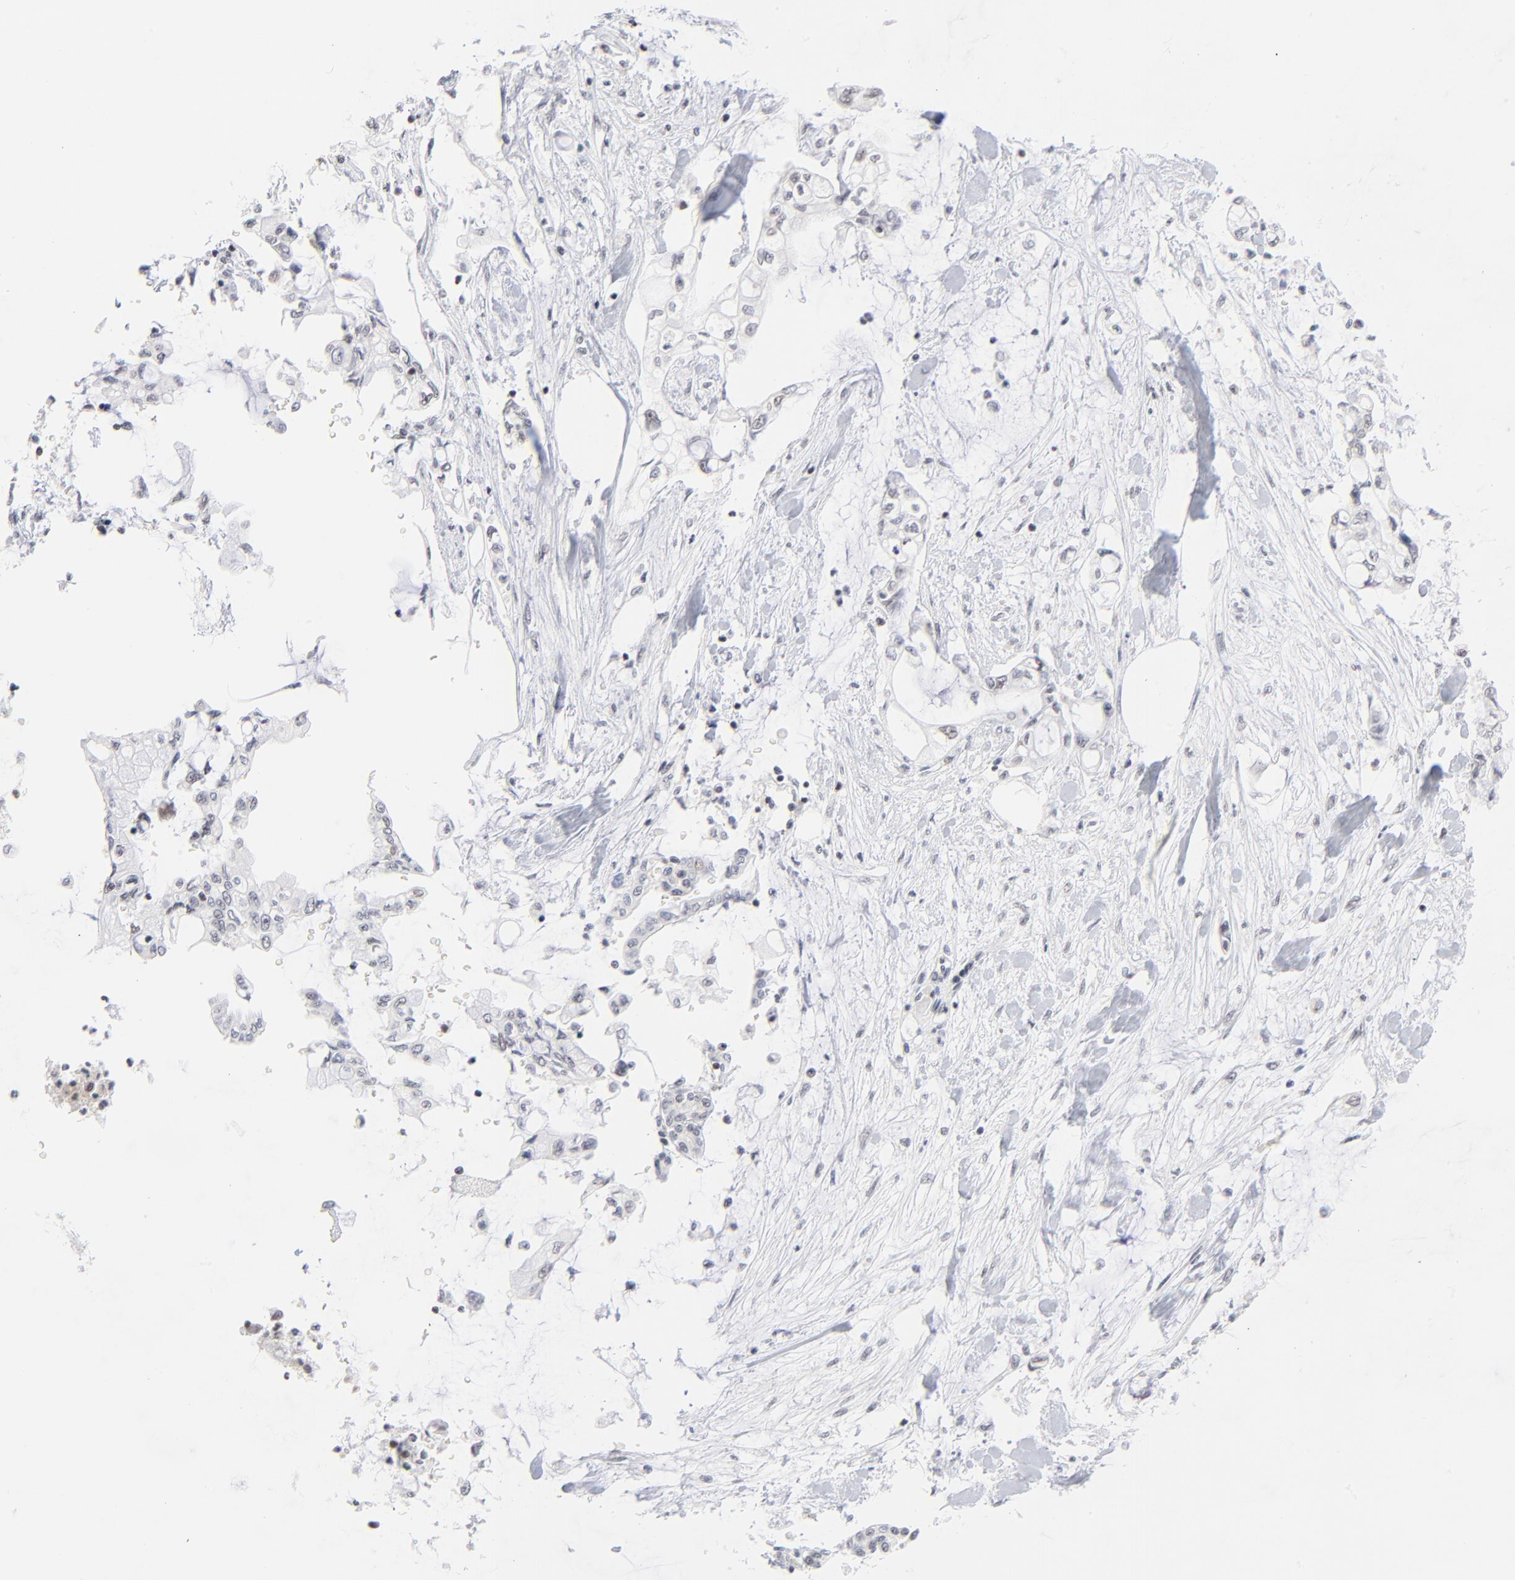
{"staining": {"intensity": "negative", "quantity": "none", "location": "none"}, "tissue": "pancreatic cancer", "cell_type": "Tumor cells", "image_type": "cancer", "snomed": [{"axis": "morphology", "description": "Adenocarcinoma, NOS"}, {"axis": "topography", "description": "Pancreas"}], "caption": "The image exhibits no staining of tumor cells in pancreatic cancer (adenocarcinoma).", "gene": "ZNF143", "patient": {"sex": "female", "age": 70}}